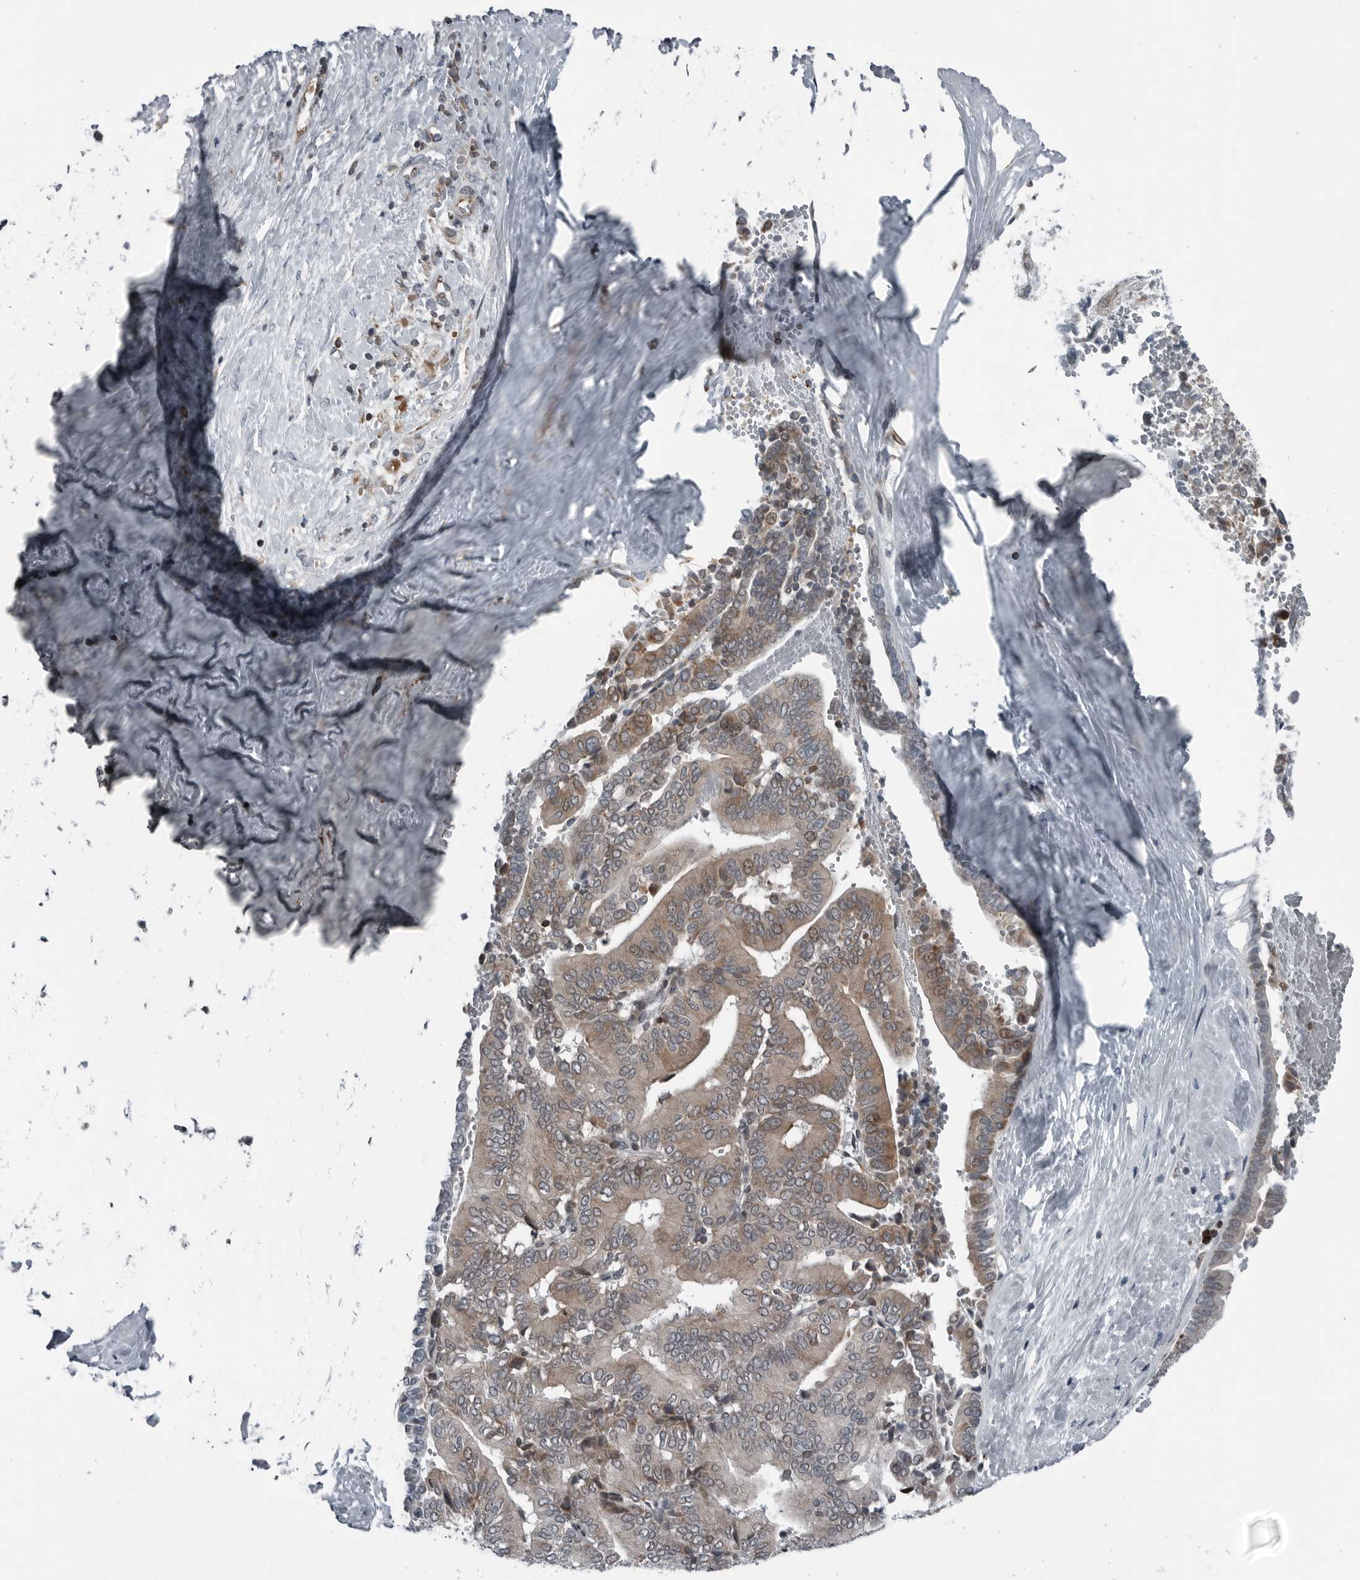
{"staining": {"intensity": "moderate", "quantity": ">75%", "location": "cytoplasmic/membranous"}, "tissue": "liver cancer", "cell_type": "Tumor cells", "image_type": "cancer", "snomed": [{"axis": "morphology", "description": "Cholangiocarcinoma"}, {"axis": "topography", "description": "Liver"}], "caption": "Immunohistochemistry (IHC) (DAB) staining of human liver cholangiocarcinoma reveals moderate cytoplasmic/membranous protein expression in about >75% of tumor cells.", "gene": "GAK", "patient": {"sex": "female", "age": 75}}